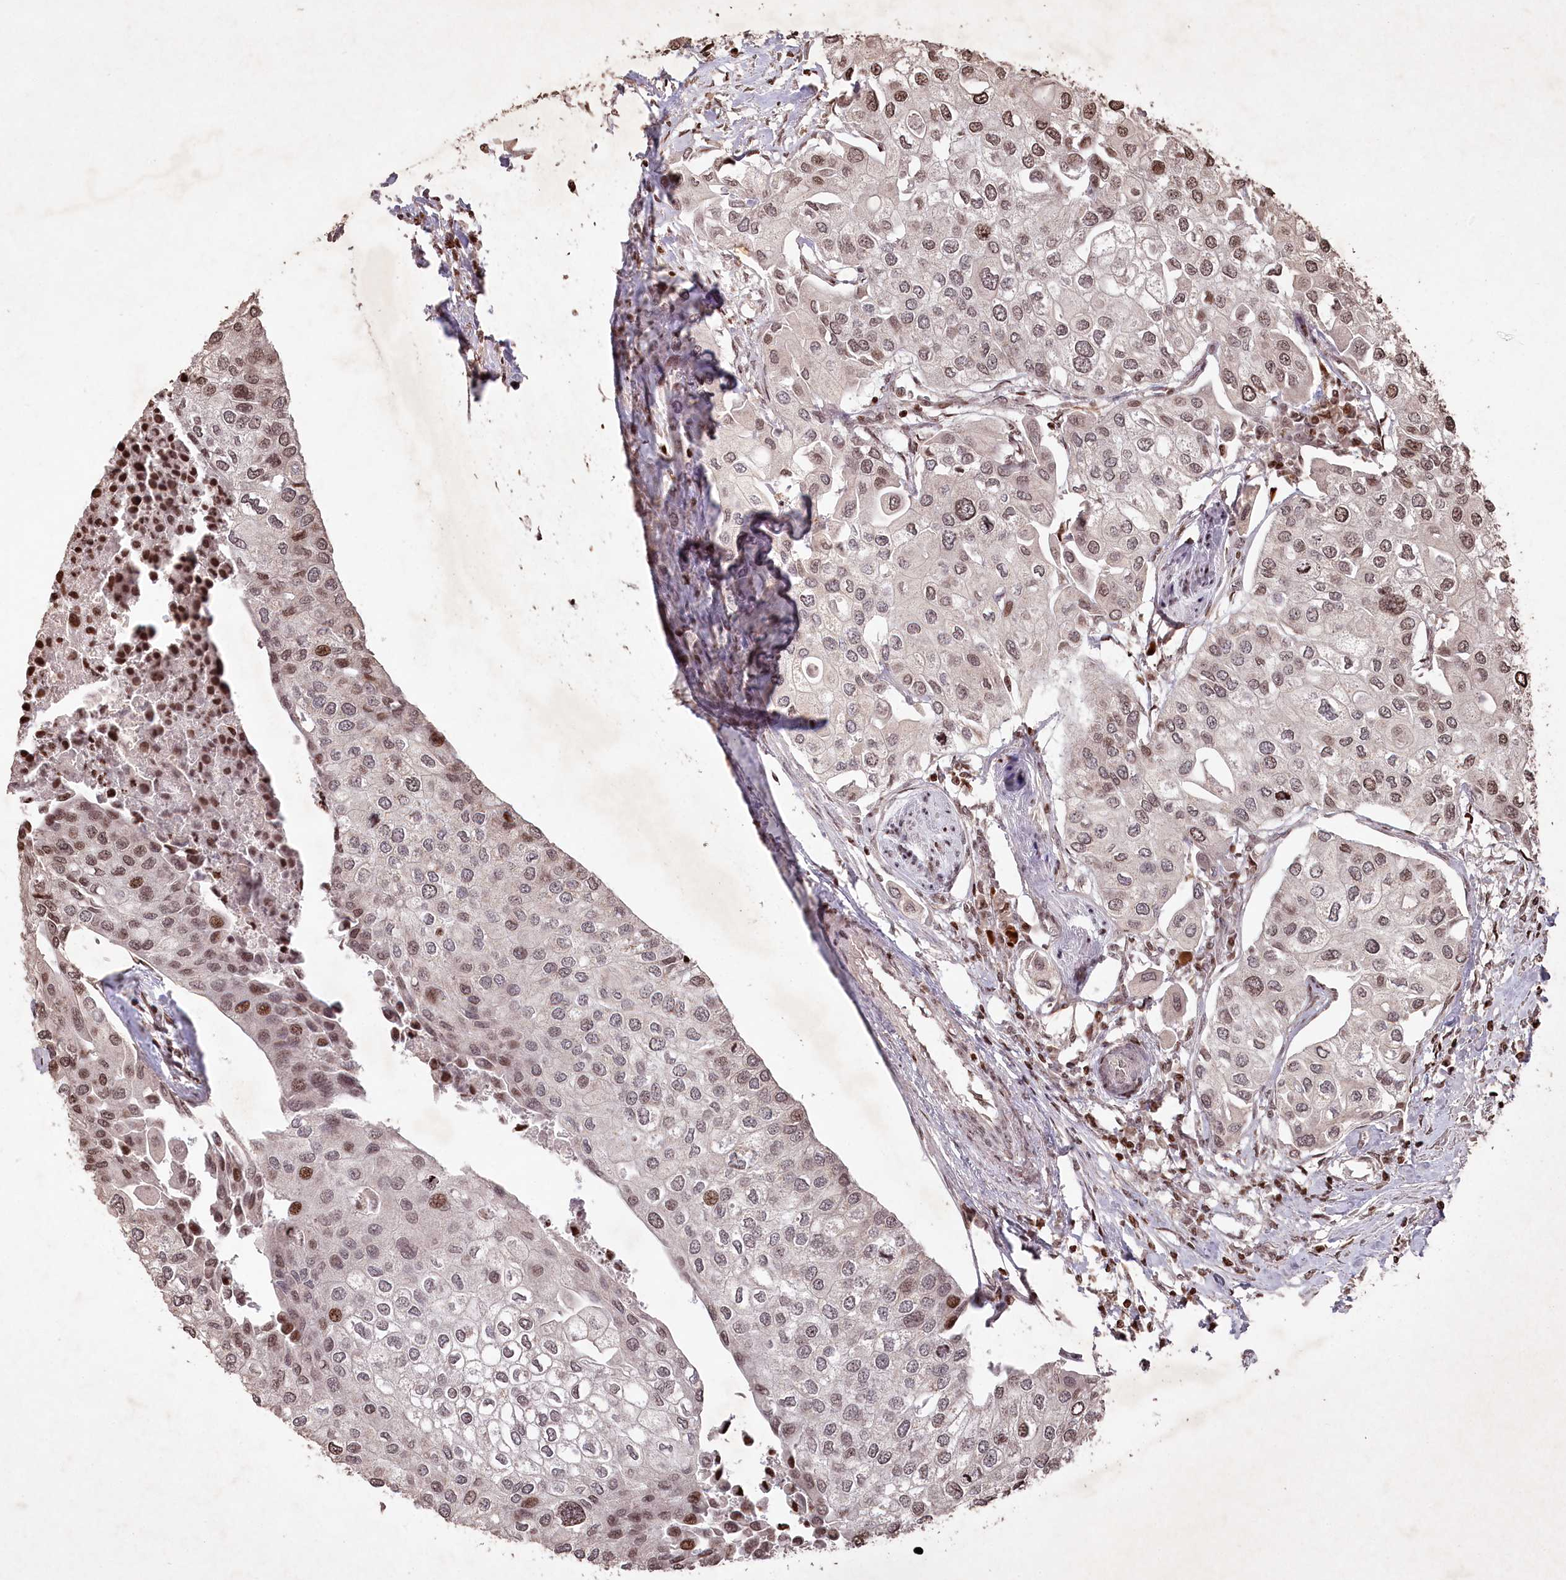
{"staining": {"intensity": "moderate", "quantity": "25%-75%", "location": "nuclear"}, "tissue": "urothelial cancer", "cell_type": "Tumor cells", "image_type": "cancer", "snomed": [{"axis": "morphology", "description": "Urothelial carcinoma, High grade"}, {"axis": "topography", "description": "Urinary bladder"}], "caption": "About 25%-75% of tumor cells in human high-grade urothelial carcinoma display moderate nuclear protein expression as visualized by brown immunohistochemical staining.", "gene": "CCSER2", "patient": {"sex": "male", "age": 64}}